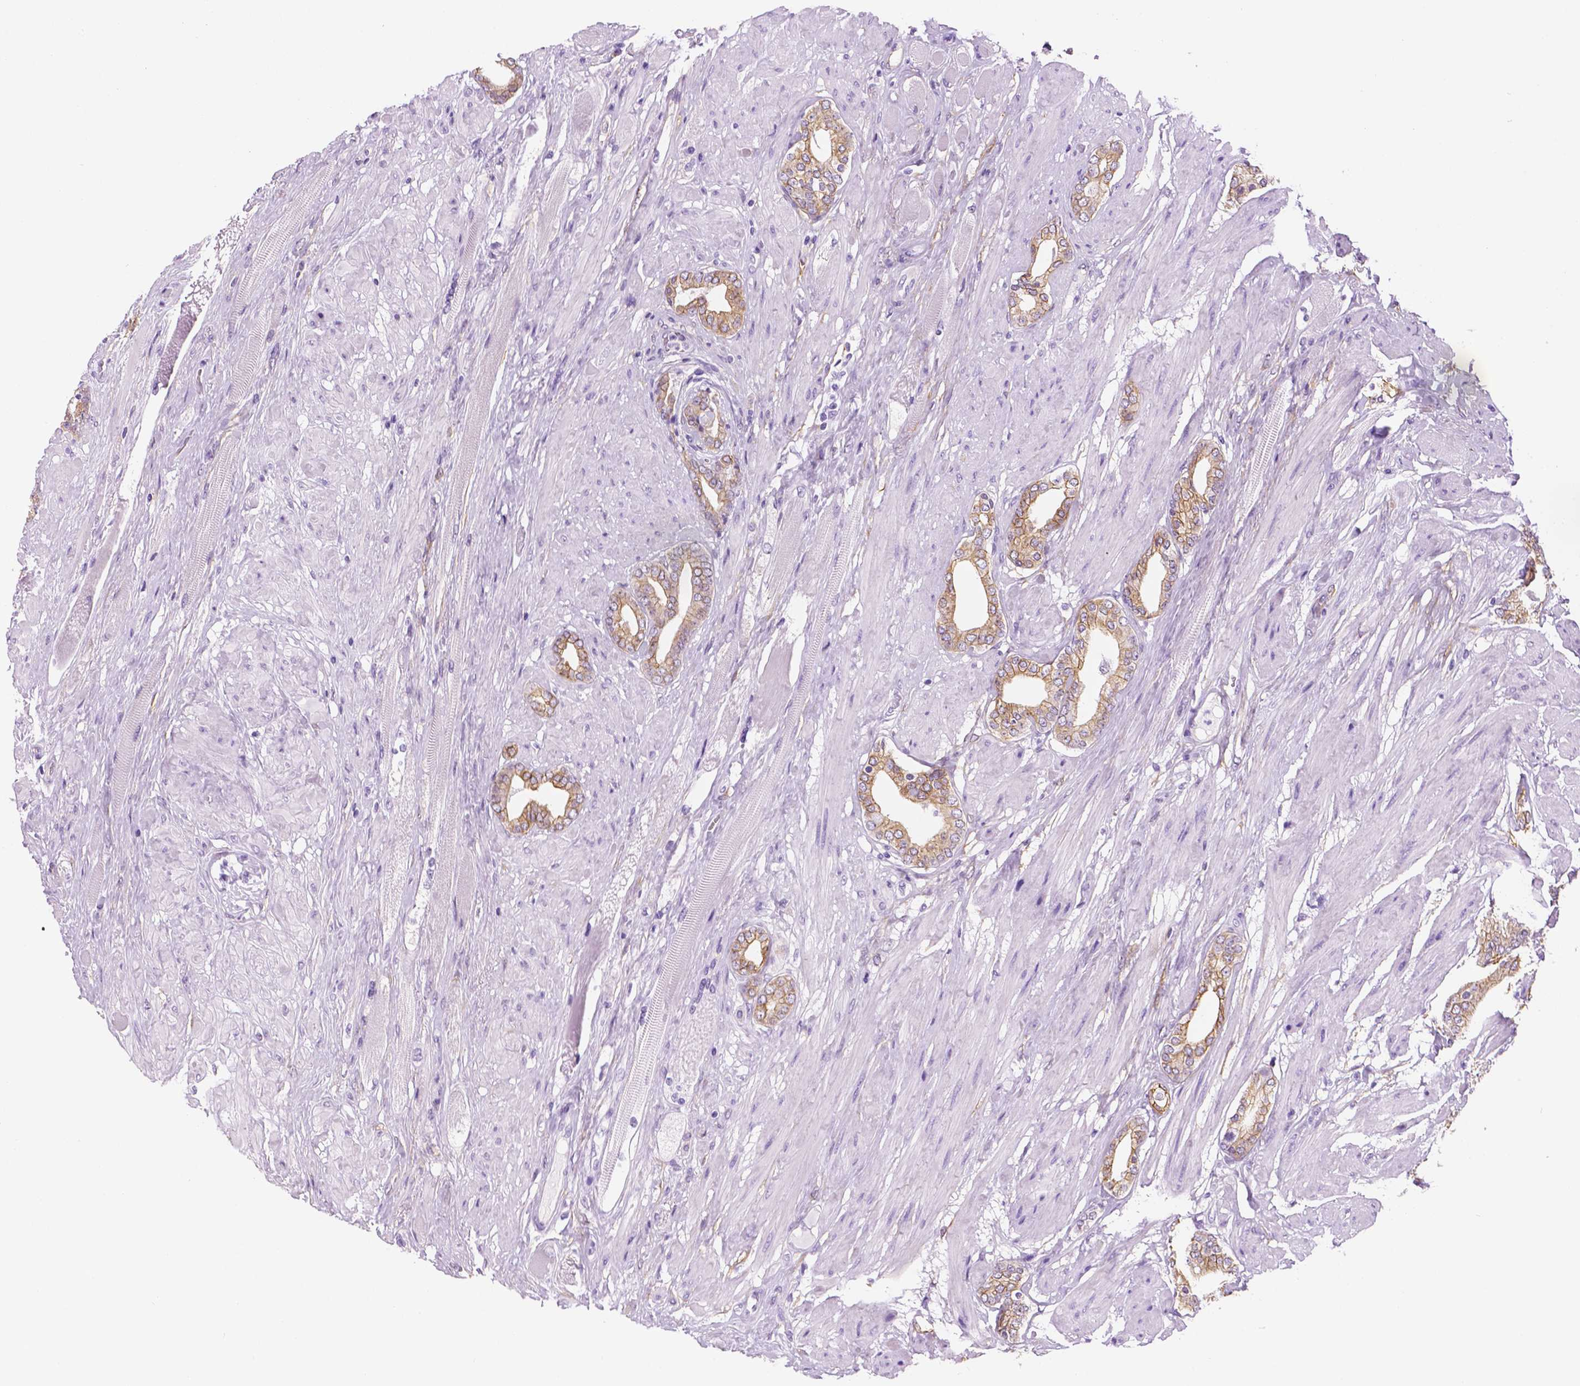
{"staining": {"intensity": "moderate", "quantity": ">75%", "location": "cytoplasmic/membranous"}, "tissue": "prostate cancer", "cell_type": "Tumor cells", "image_type": "cancer", "snomed": [{"axis": "morphology", "description": "Adenocarcinoma, High grade"}, {"axis": "topography", "description": "Prostate"}], "caption": "This histopathology image shows immunohistochemistry staining of prostate high-grade adenocarcinoma, with medium moderate cytoplasmic/membranous positivity in approximately >75% of tumor cells.", "gene": "PPL", "patient": {"sex": "male", "age": 56}}